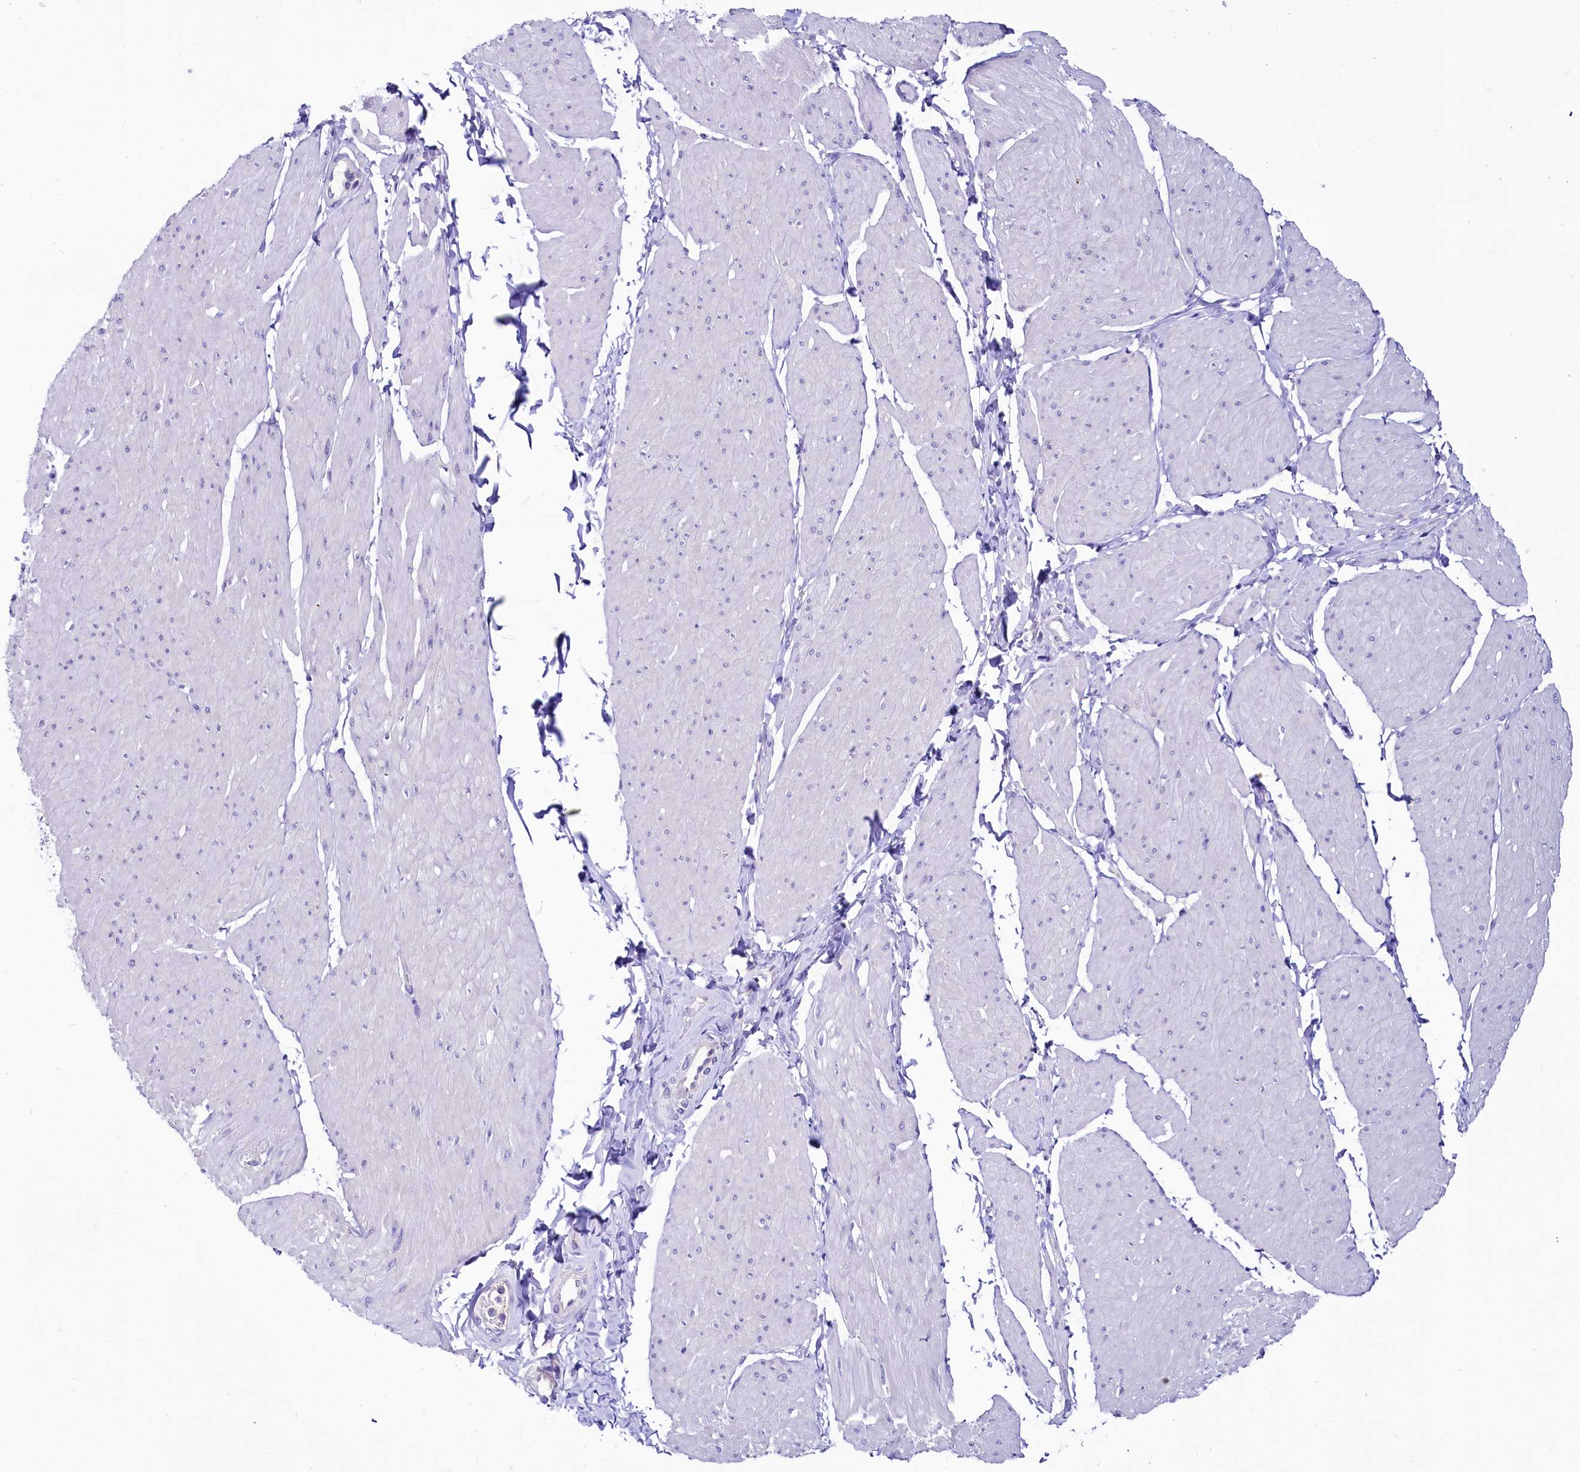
{"staining": {"intensity": "negative", "quantity": "none", "location": "none"}, "tissue": "smooth muscle", "cell_type": "Smooth muscle cells", "image_type": "normal", "snomed": [{"axis": "morphology", "description": "Urothelial carcinoma, High grade"}, {"axis": "topography", "description": "Urinary bladder"}], "caption": "High magnification brightfield microscopy of normal smooth muscle stained with DAB (3,3'-diaminobenzidine) (brown) and counterstained with hematoxylin (blue): smooth muscle cells show no significant staining.", "gene": "ABHD5", "patient": {"sex": "male", "age": 46}}